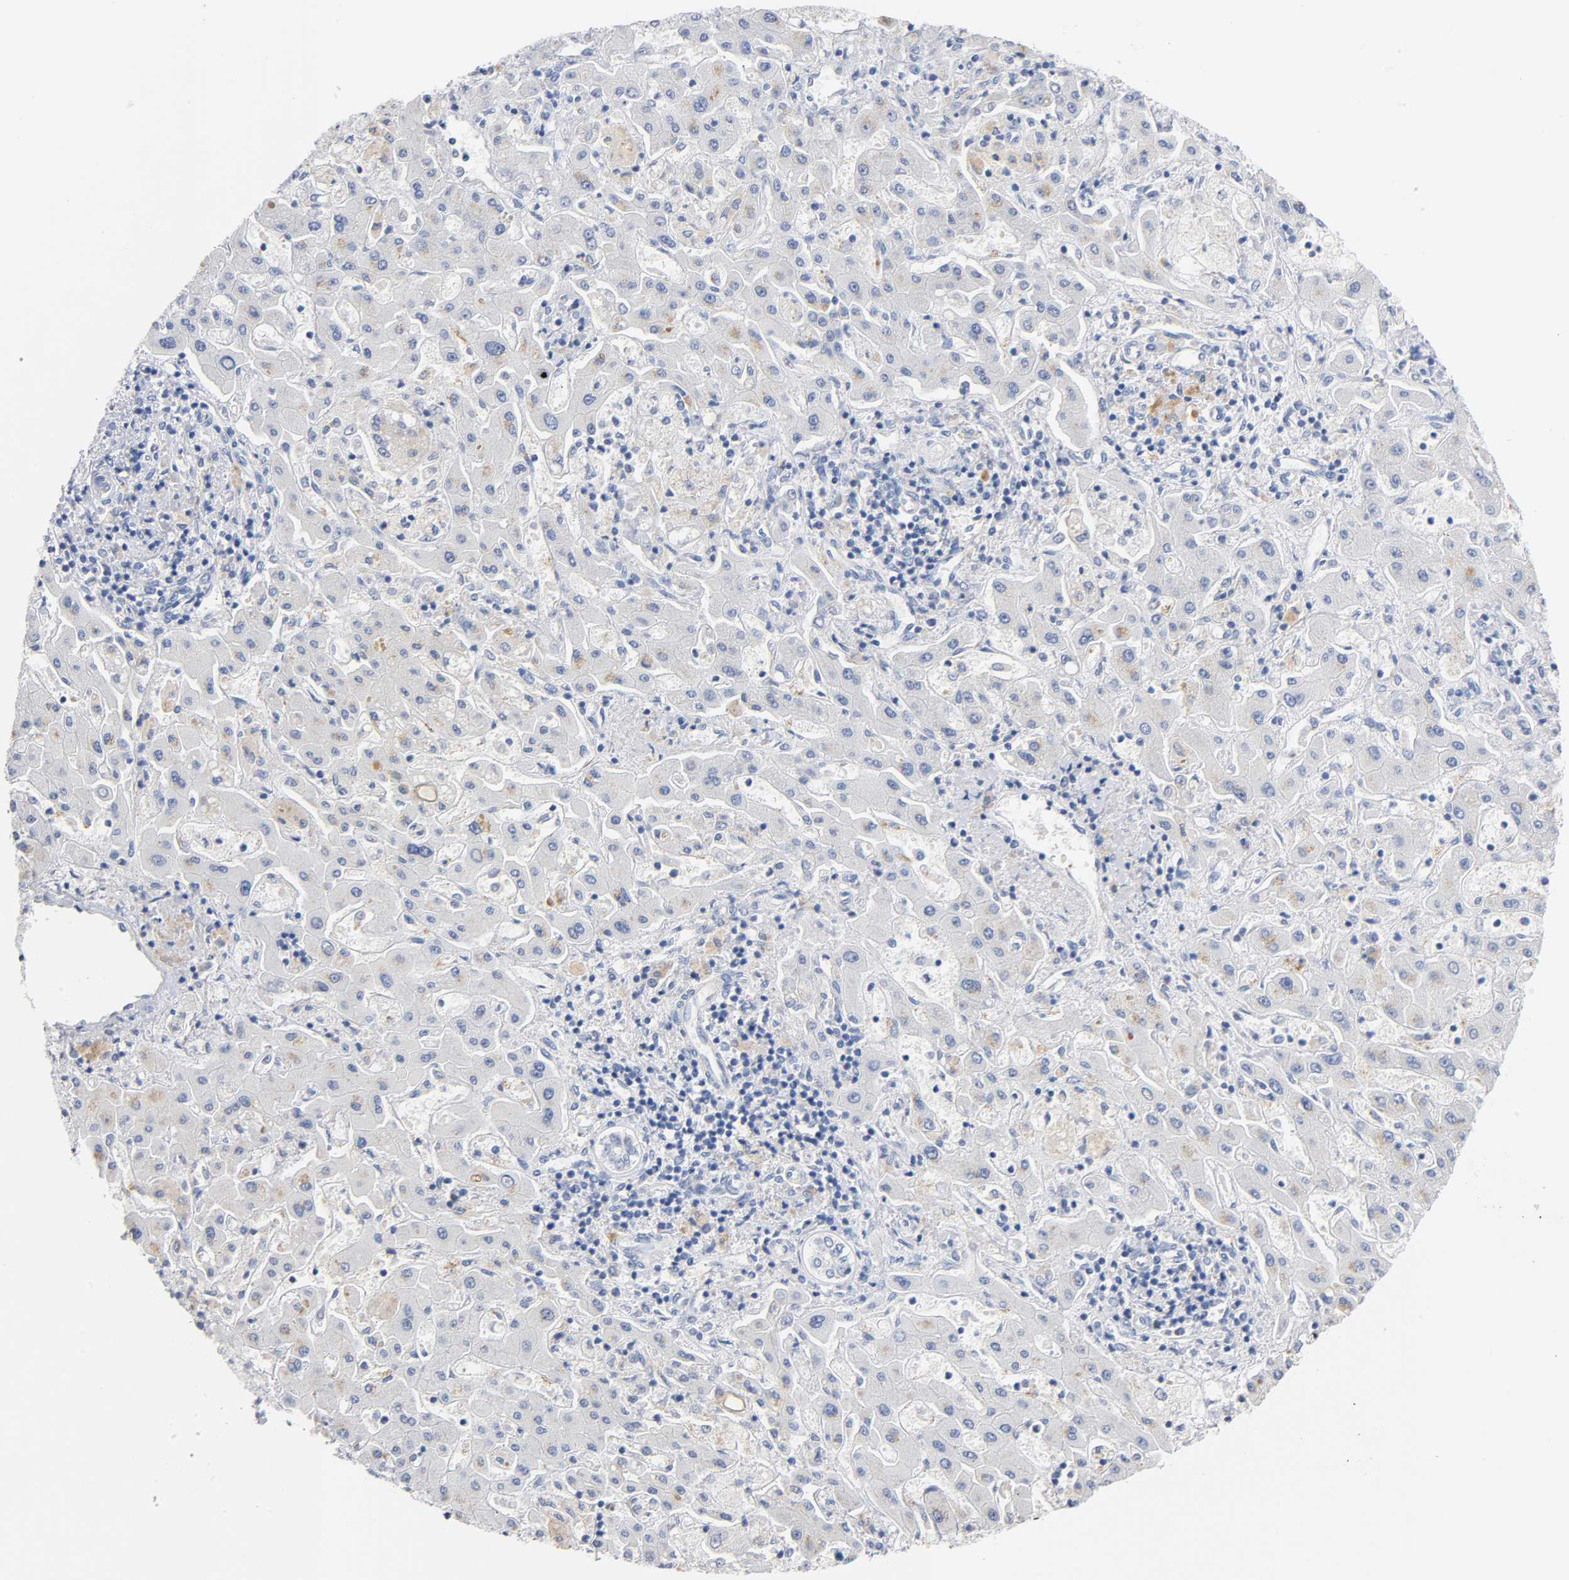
{"staining": {"intensity": "weak", "quantity": "25%-75%", "location": "cytoplasmic/membranous"}, "tissue": "liver cancer", "cell_type": "Tumor cells", "image_type": "cancer", "snomed": [{"axis": "morphology", "description": "Cholangiocarcinoma"}, {"axis": "topography", "description": "Liver"}], "caption": "Immunohistochemical staining of human liver cholangiocarcinoma reveals low levels of weak cytoplasmic/membranous protein staining in approximately 25%-75% of tumor cells.", "gene": "MALT1", "patient": {"sex": "male", "age": 50}}